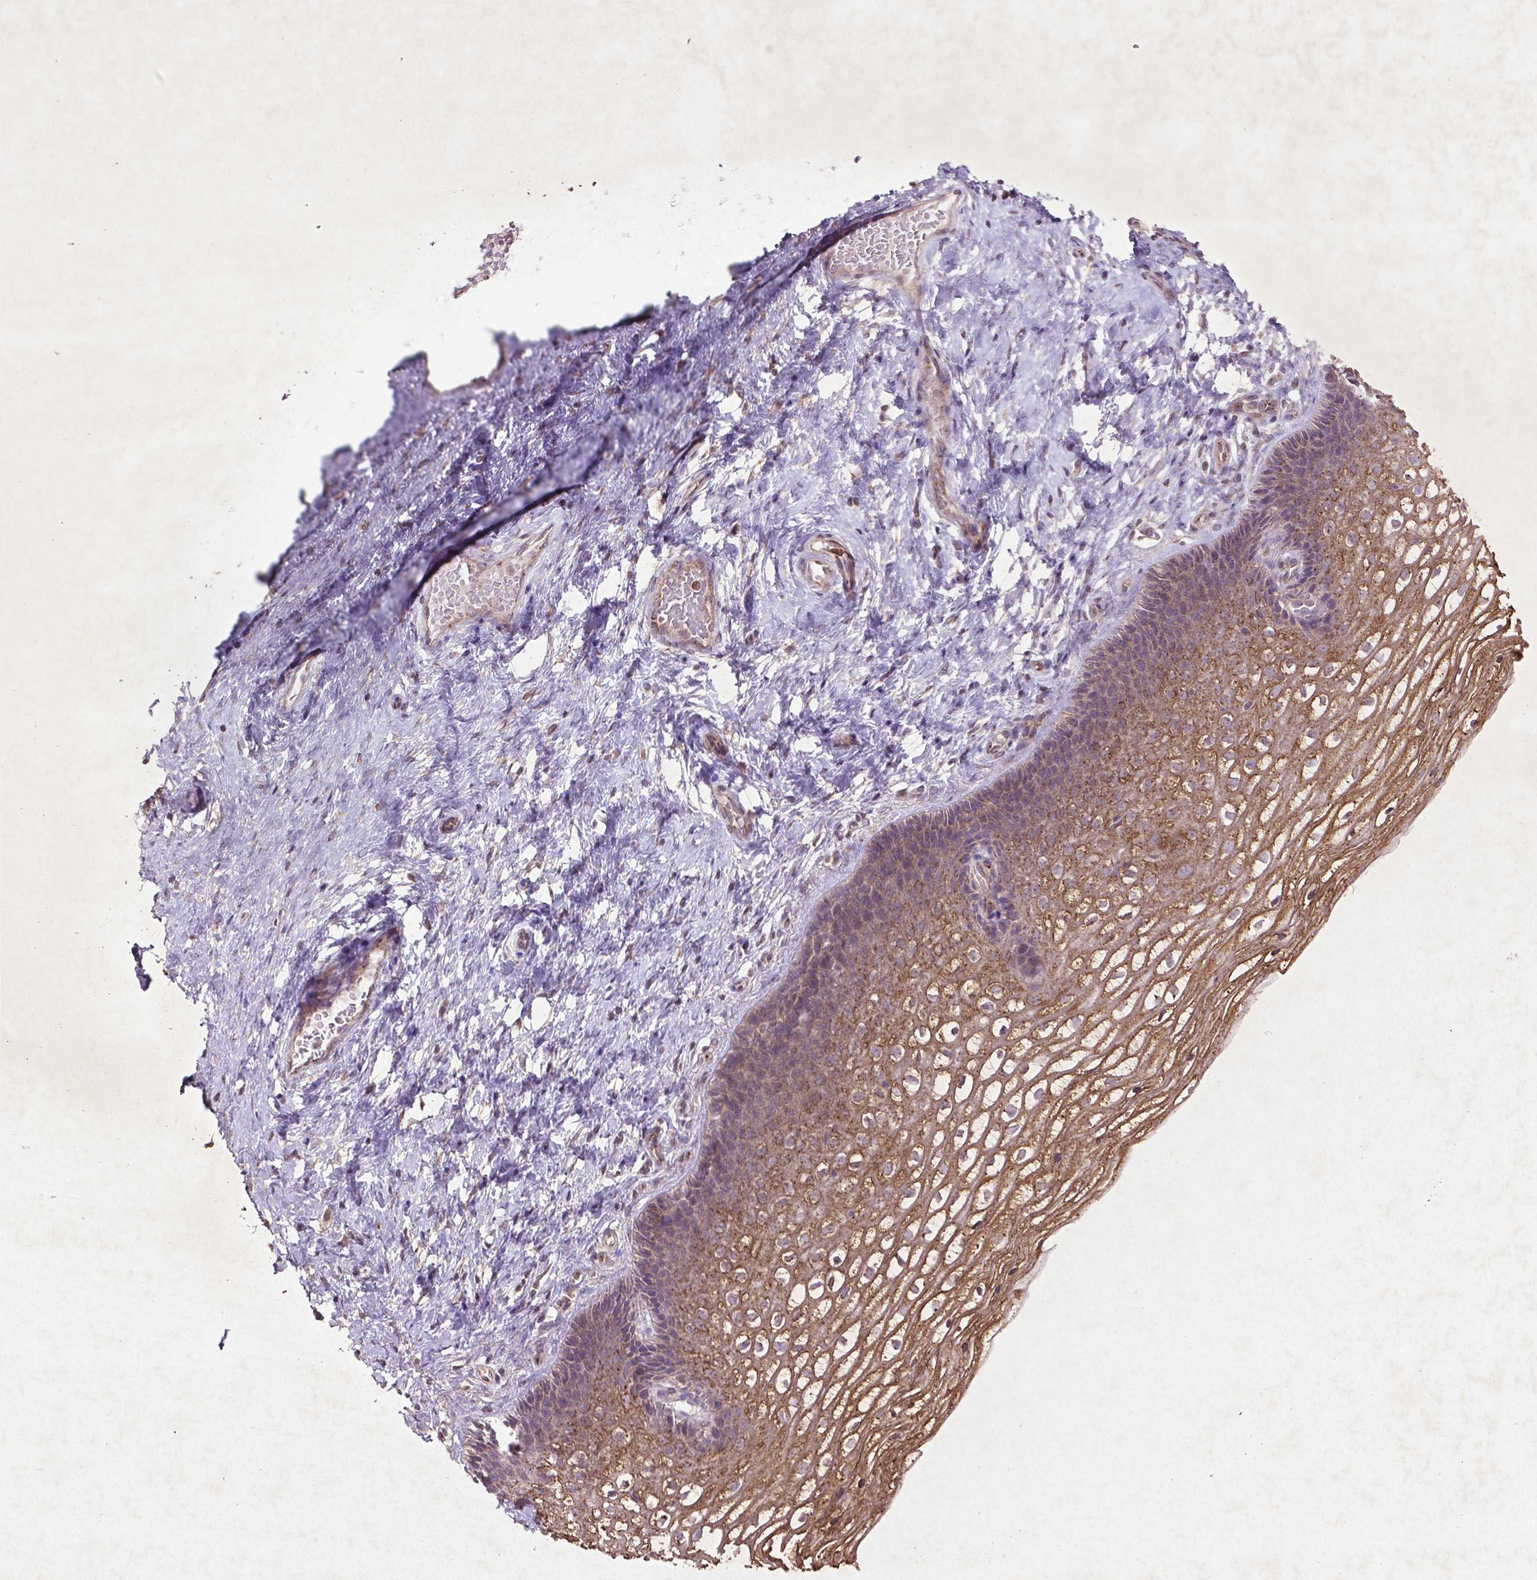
{"staining": {"intensity": "moderate", "quantity": ">75%", "location": "cytoplasmic/membranous"}, "tissue": "cervix", "cell_type": "Glandular cells", "image_type": "normal", "snomed": [{"axis": "morphology", "description": "Normal tissue, NOS"}, {"axis": "topography", "description": "Cervix"}], "caption": "Cervix stained for a protein (brown) exhibits moderate cytoplasmic/membranous positive staining in approximately >75% of glandular cells.", "gene": "MTOR", "patient": {"sex": "female", "age": 34}}